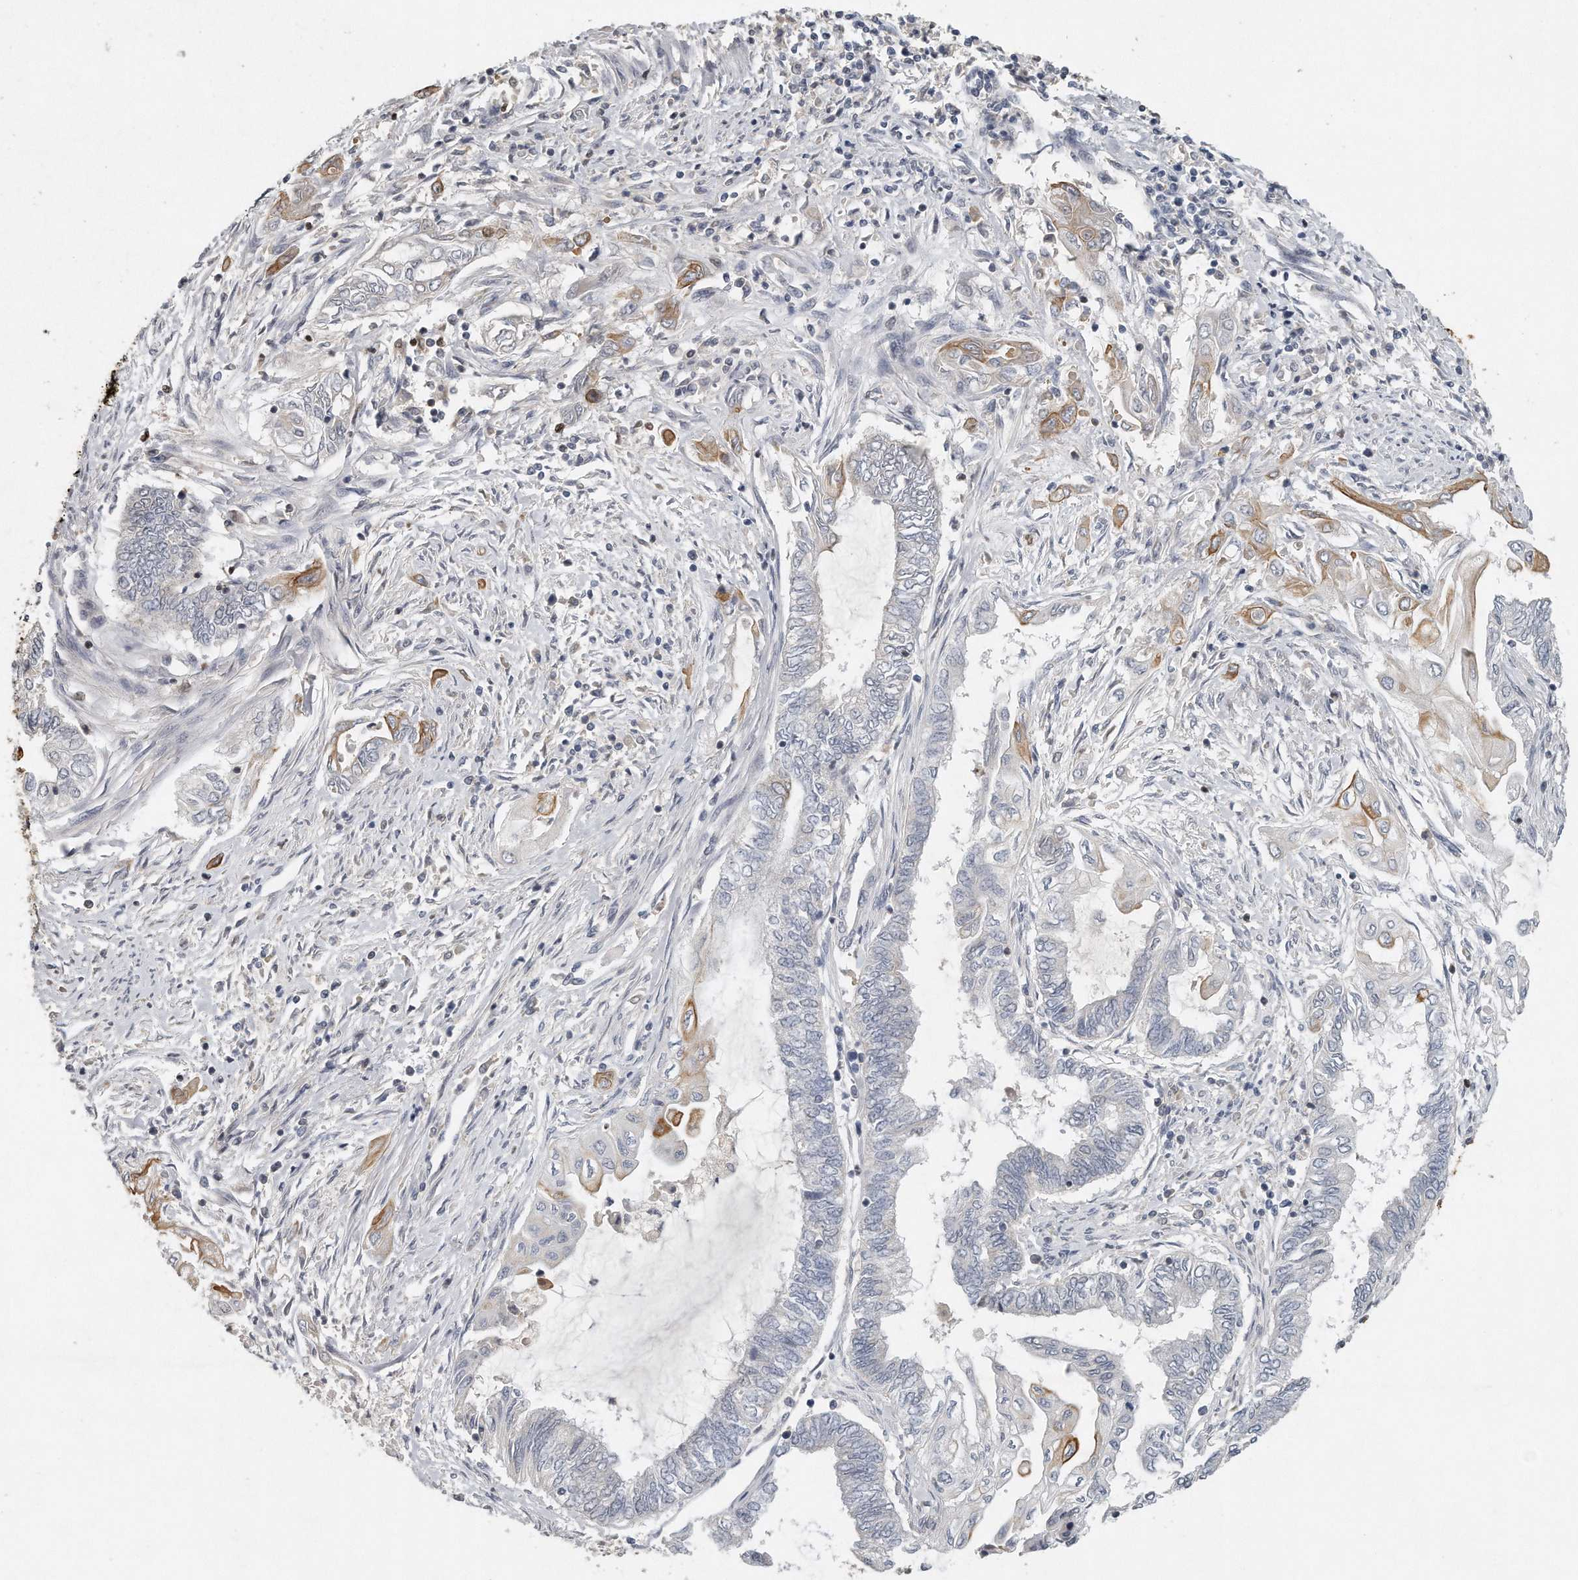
{"staining": {"intensity": "moderate", "quantity": "<25%", "location": "cytoplasmic/membranous"}, "tissue": "endometrial cancer", "cell_type": "Tumor cells", "image_type": "cancer", "snomed": [{"axis": "morphology", "description": "Adenocarcinoma, NOS"}, {"axis": "topography", "description": "Uterus"}, {"axis": "topography", "description": "Endometrium"}], "caption": "Immunohistochemical staining of adenocarcinoma (endometrial) shows low levels of moderate cytoplasmic/membranous positivity in about <25% of tumor cells.", "gene": "CAMK1", "patient": {"sex": "female", "age": 70}}